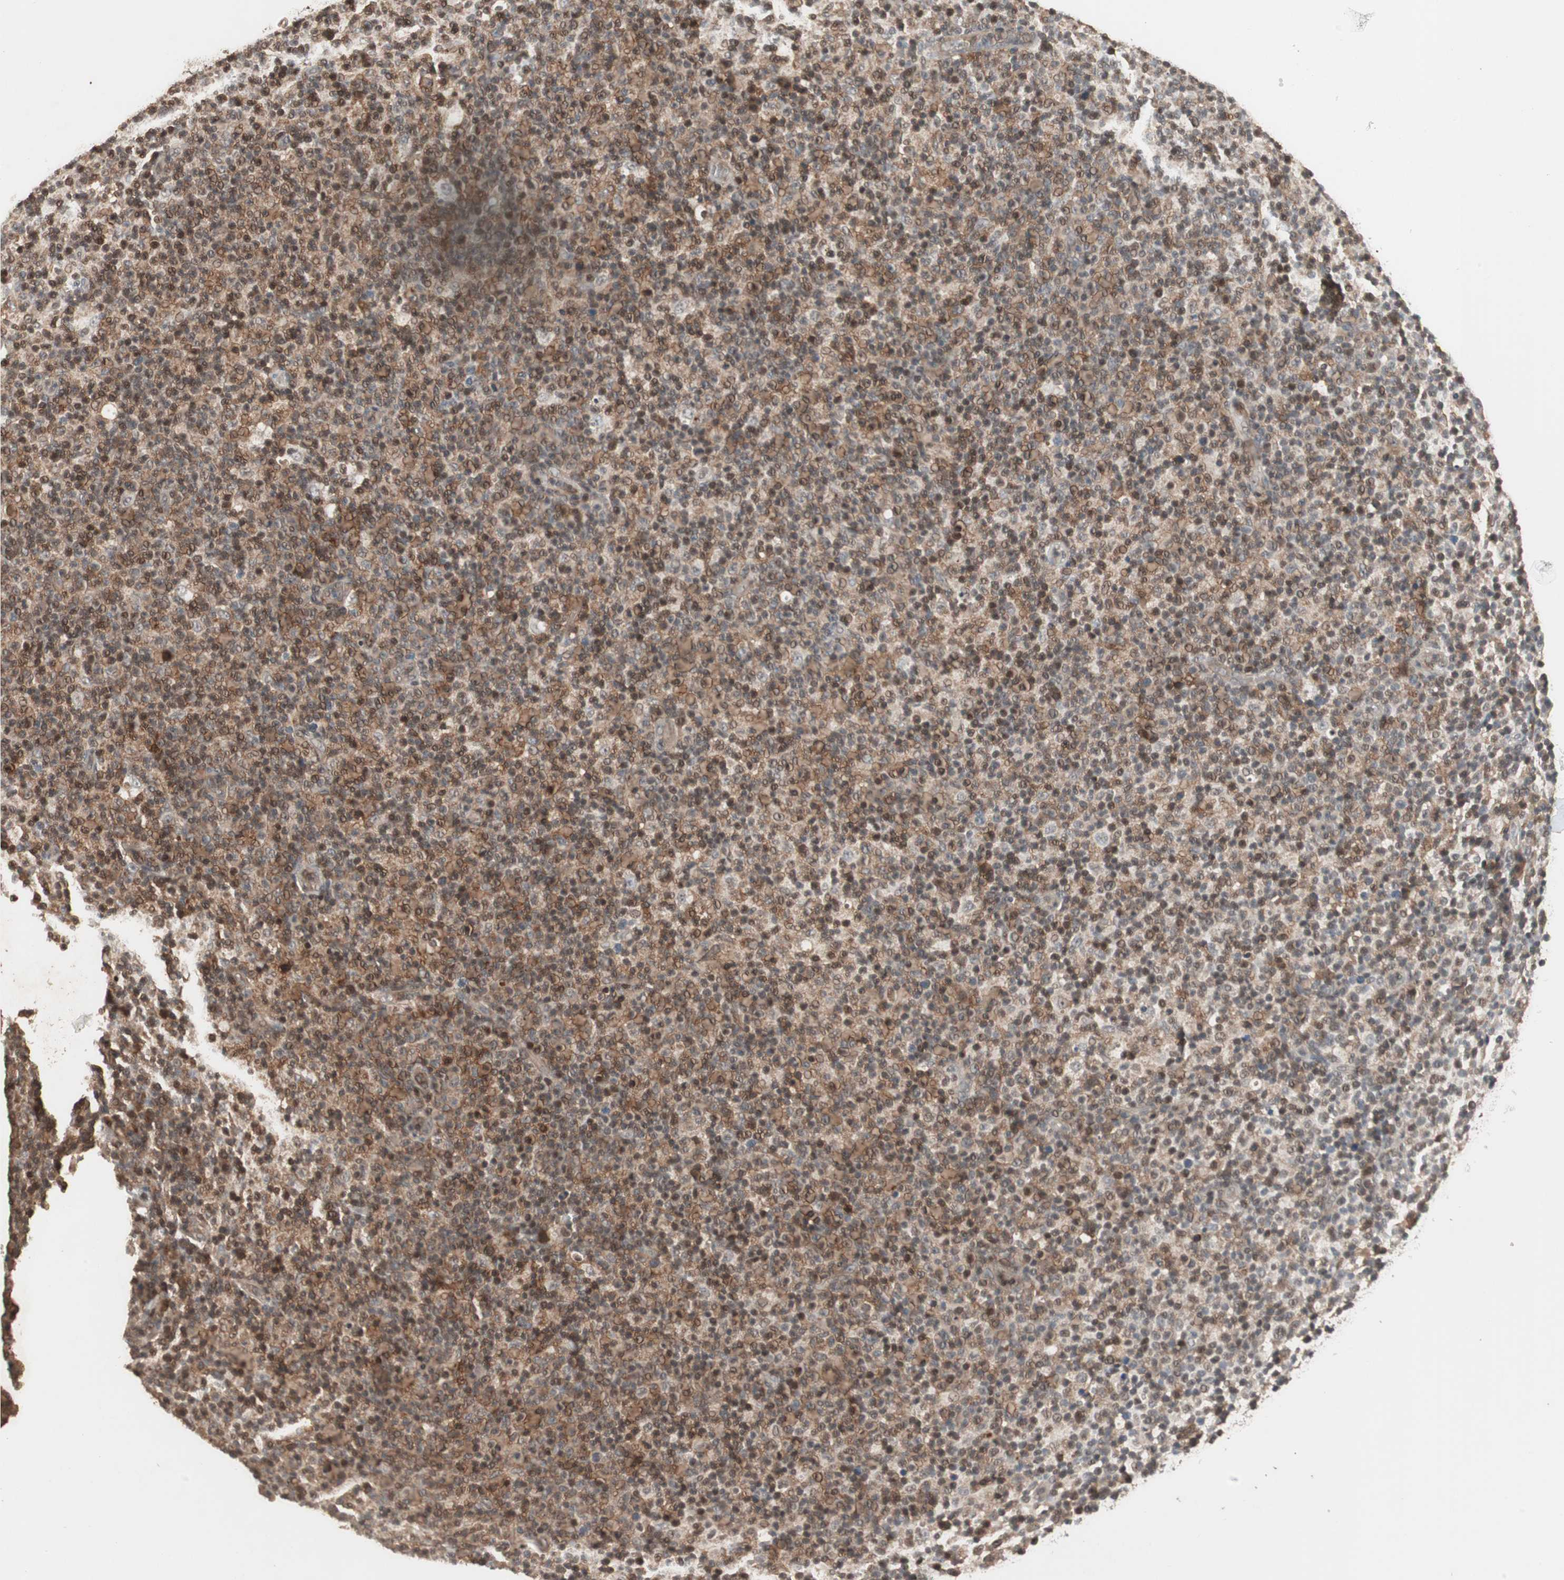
{"staining": {"intensity": "strong", "quantity": ">75%", "location": "cytoplasmic/membranous,nuclear"}, "tissue": "lymph node", "cell_type": "Germinal center cells", "image_type": "normal", "snomed": [{"axis": "morphology", "description": "Normal tissue, NOS"}, {"axis": "morphology", "description": "Inflammation, NOS"}, {"axis": "topography", "description": "Lymph node"}], "caption": "Germinal center cells reveal strong cytoplasmic/membranous,nuclear positivity in approximately >75% of cells in normal lymph node.", "gene": "GART", "patient": {"sex": "male", "age": 55}}